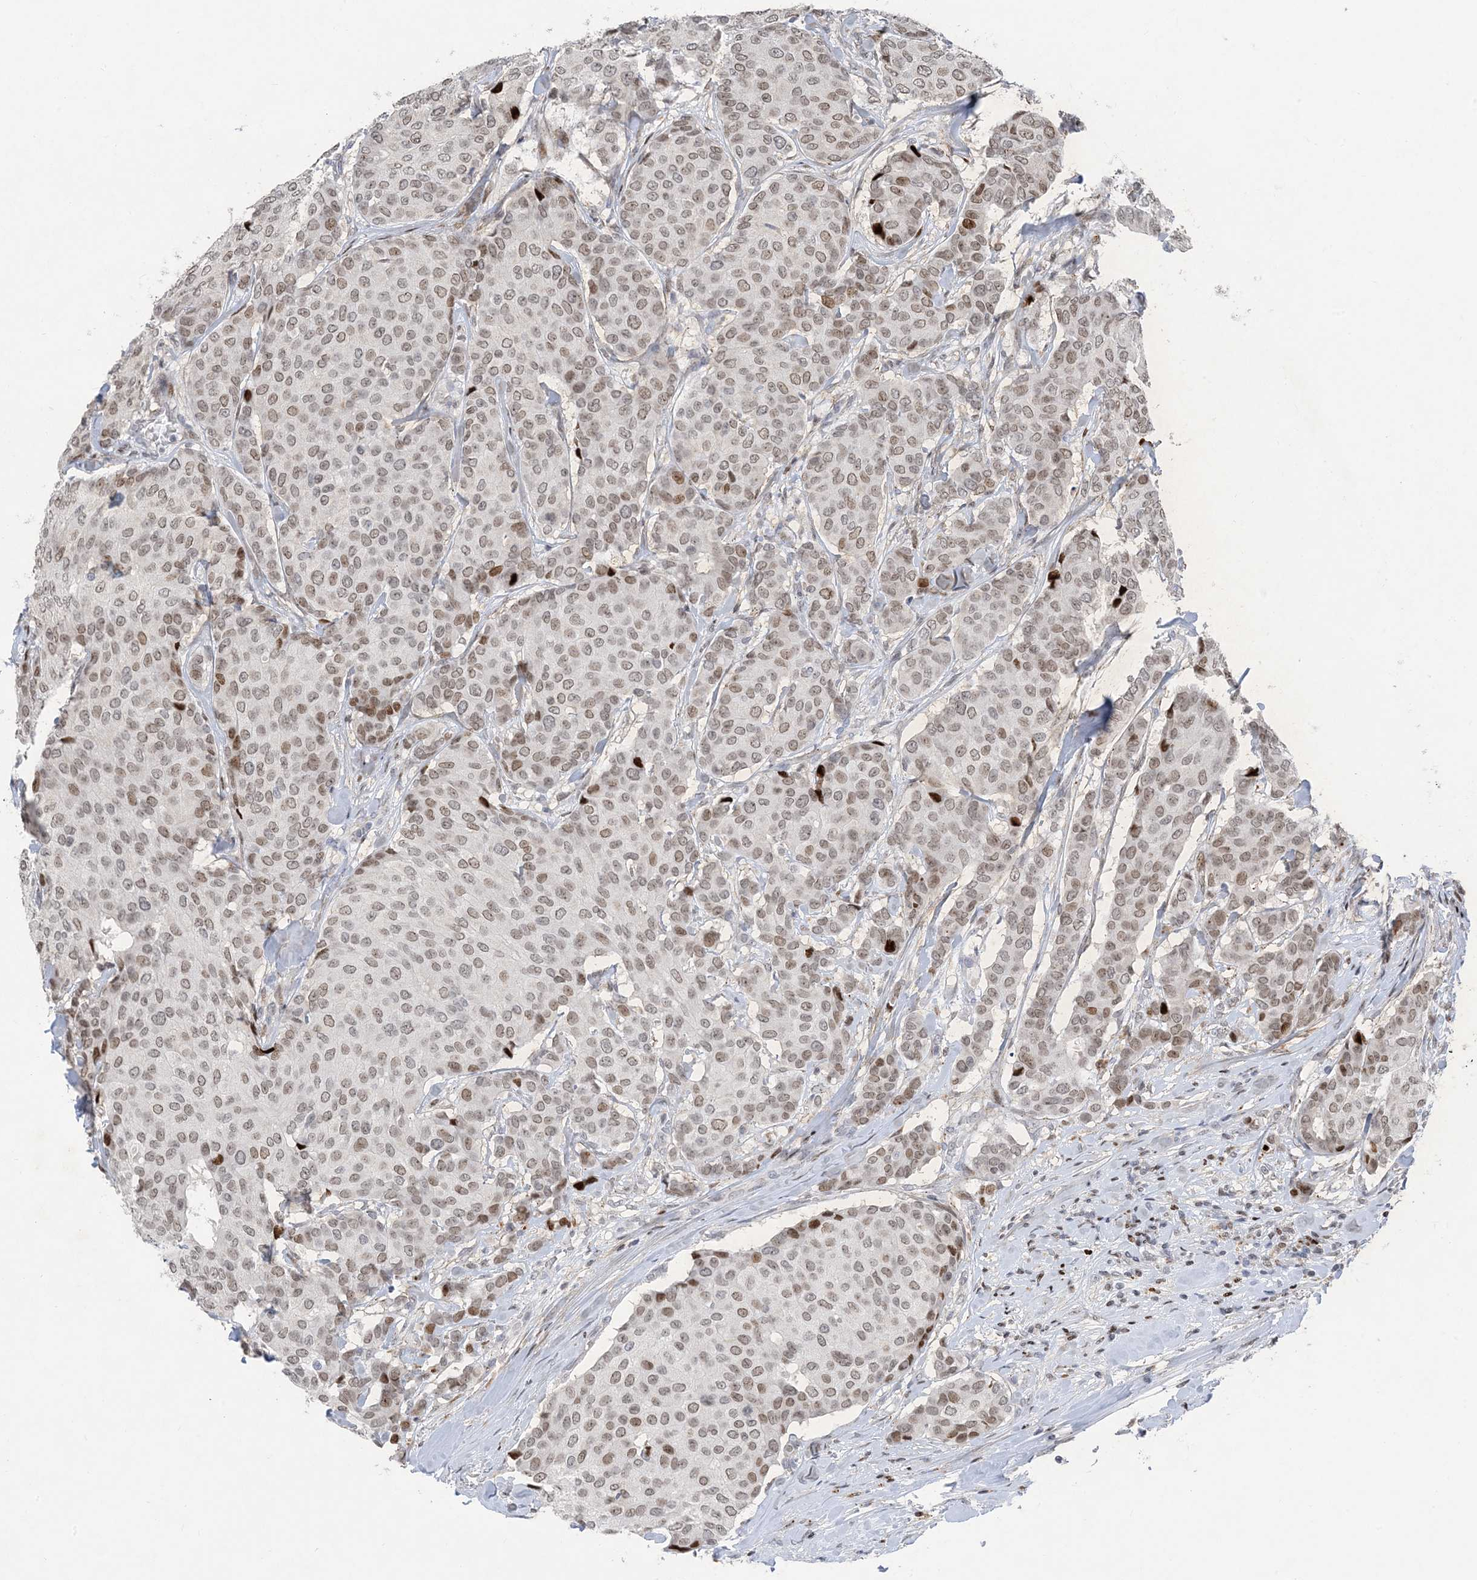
{"staining": {"intensity": "moderate", "quantity": ">75%", "location": "nuclear"}, "tissue": "breast cancer", "cell_type": "Tumor cells", "image_type": "cancer", "snomed": [{"axis": "morphology", "description": "Duct carcinoma"}, {"axis": "topography", "description": "Breast"}], "caption": "A medium amount of moderate nuclear positivity is seen in about >75% of tumor cells in breast cancer tissue.", "gene": "SLC25A53", "patient": {"sex": "female", "age": 75}}